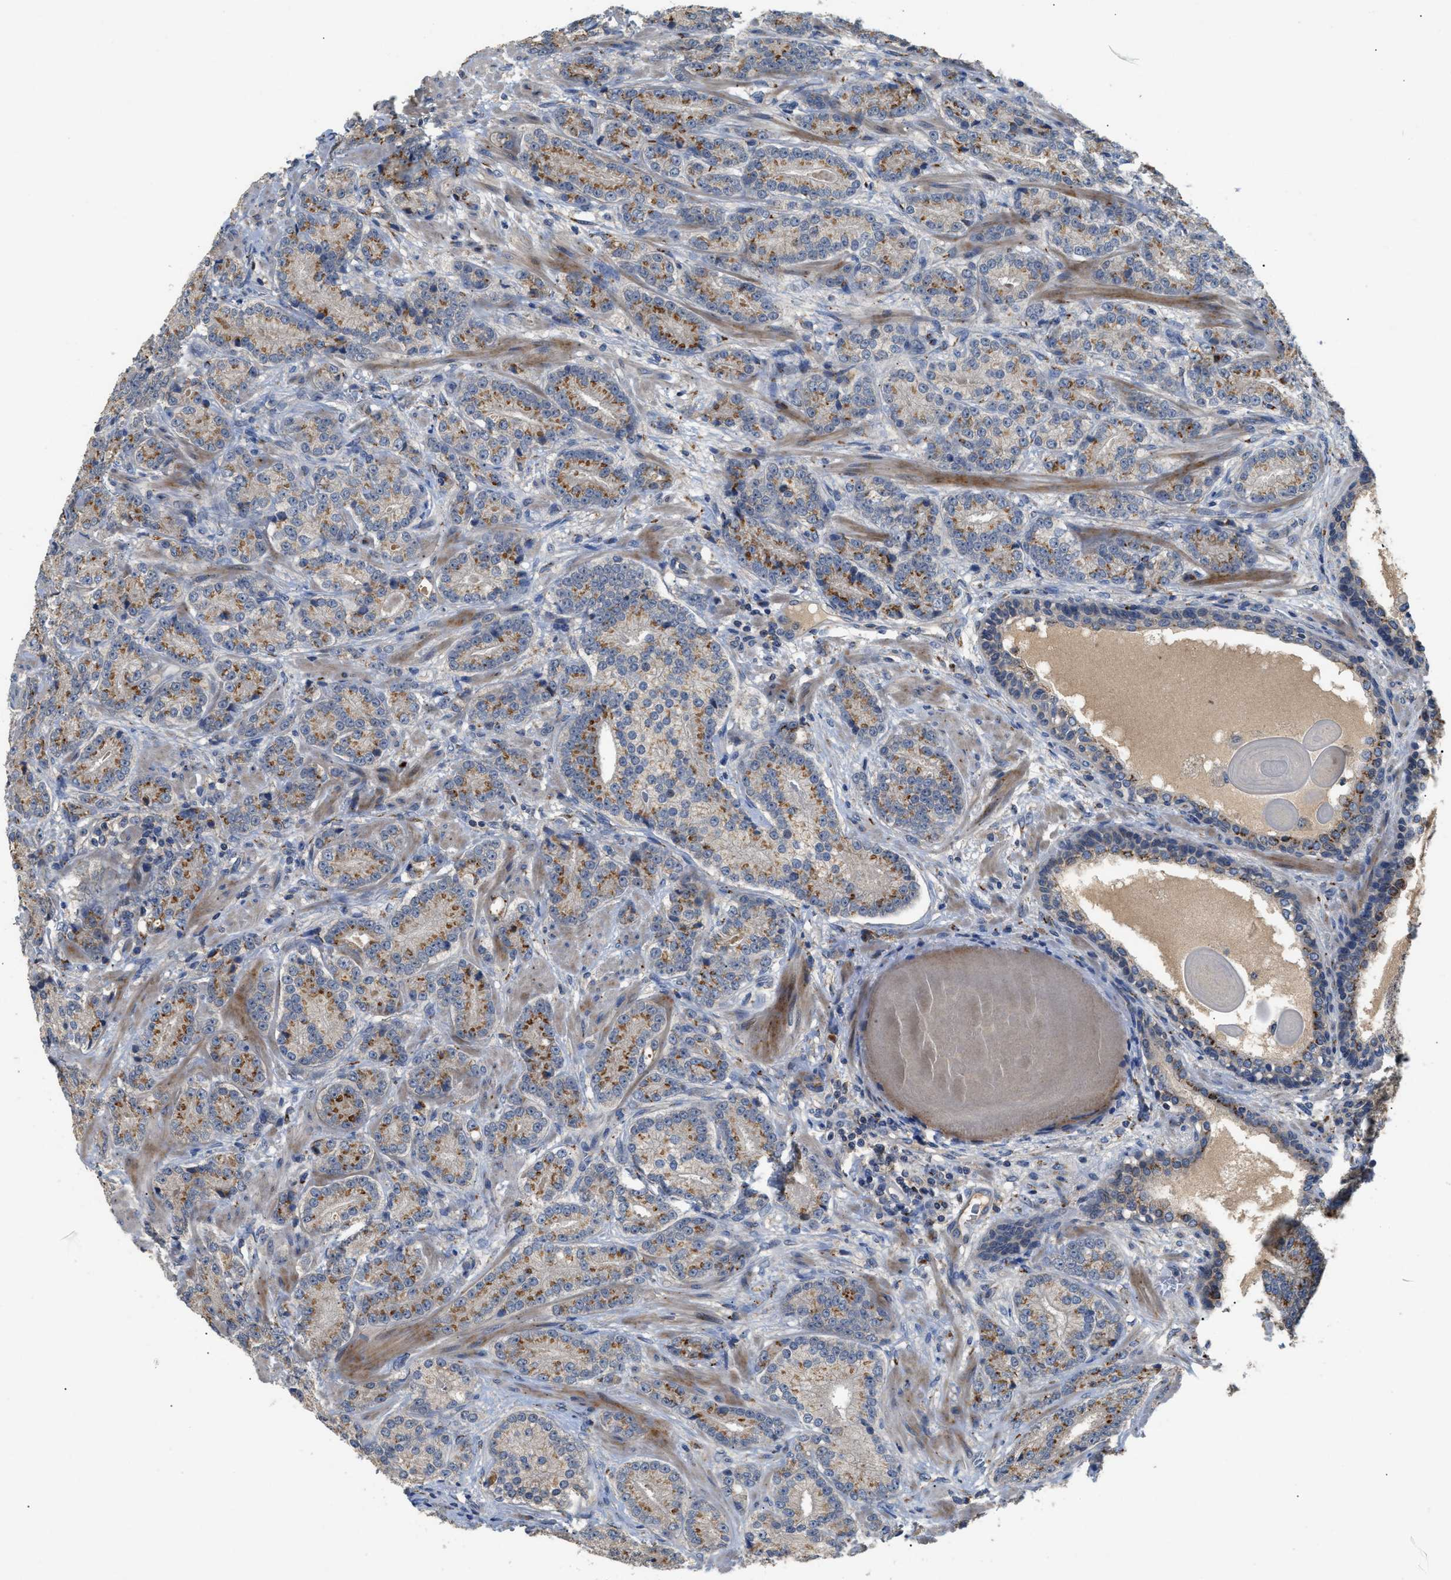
{"staining": {"intensity": "moderate", "quantity": ">75%", "location": "cytoplasmic/membranous"}, "tissue": "prostate cancer", "cell_type": "Tumor cells", "image_type": "cancer", "snomed": [{"axis": "morphology", "description": "Adenocarcinoma, High grade"}, {"axis": "topography", "description": "Prostate"}], "caption": "Immunohistochemistry (IHC) of adenocarcinoma (high-grade) (prostate) demonstrates medium levels of moderate cytoplasmic/membranous staining in about >75% of tumor cells. (brown staining indicates protein expression, while blue staining denotes nuclei).", "gene": "SIK2", "patient": {"sex": "male", "age": 61}}